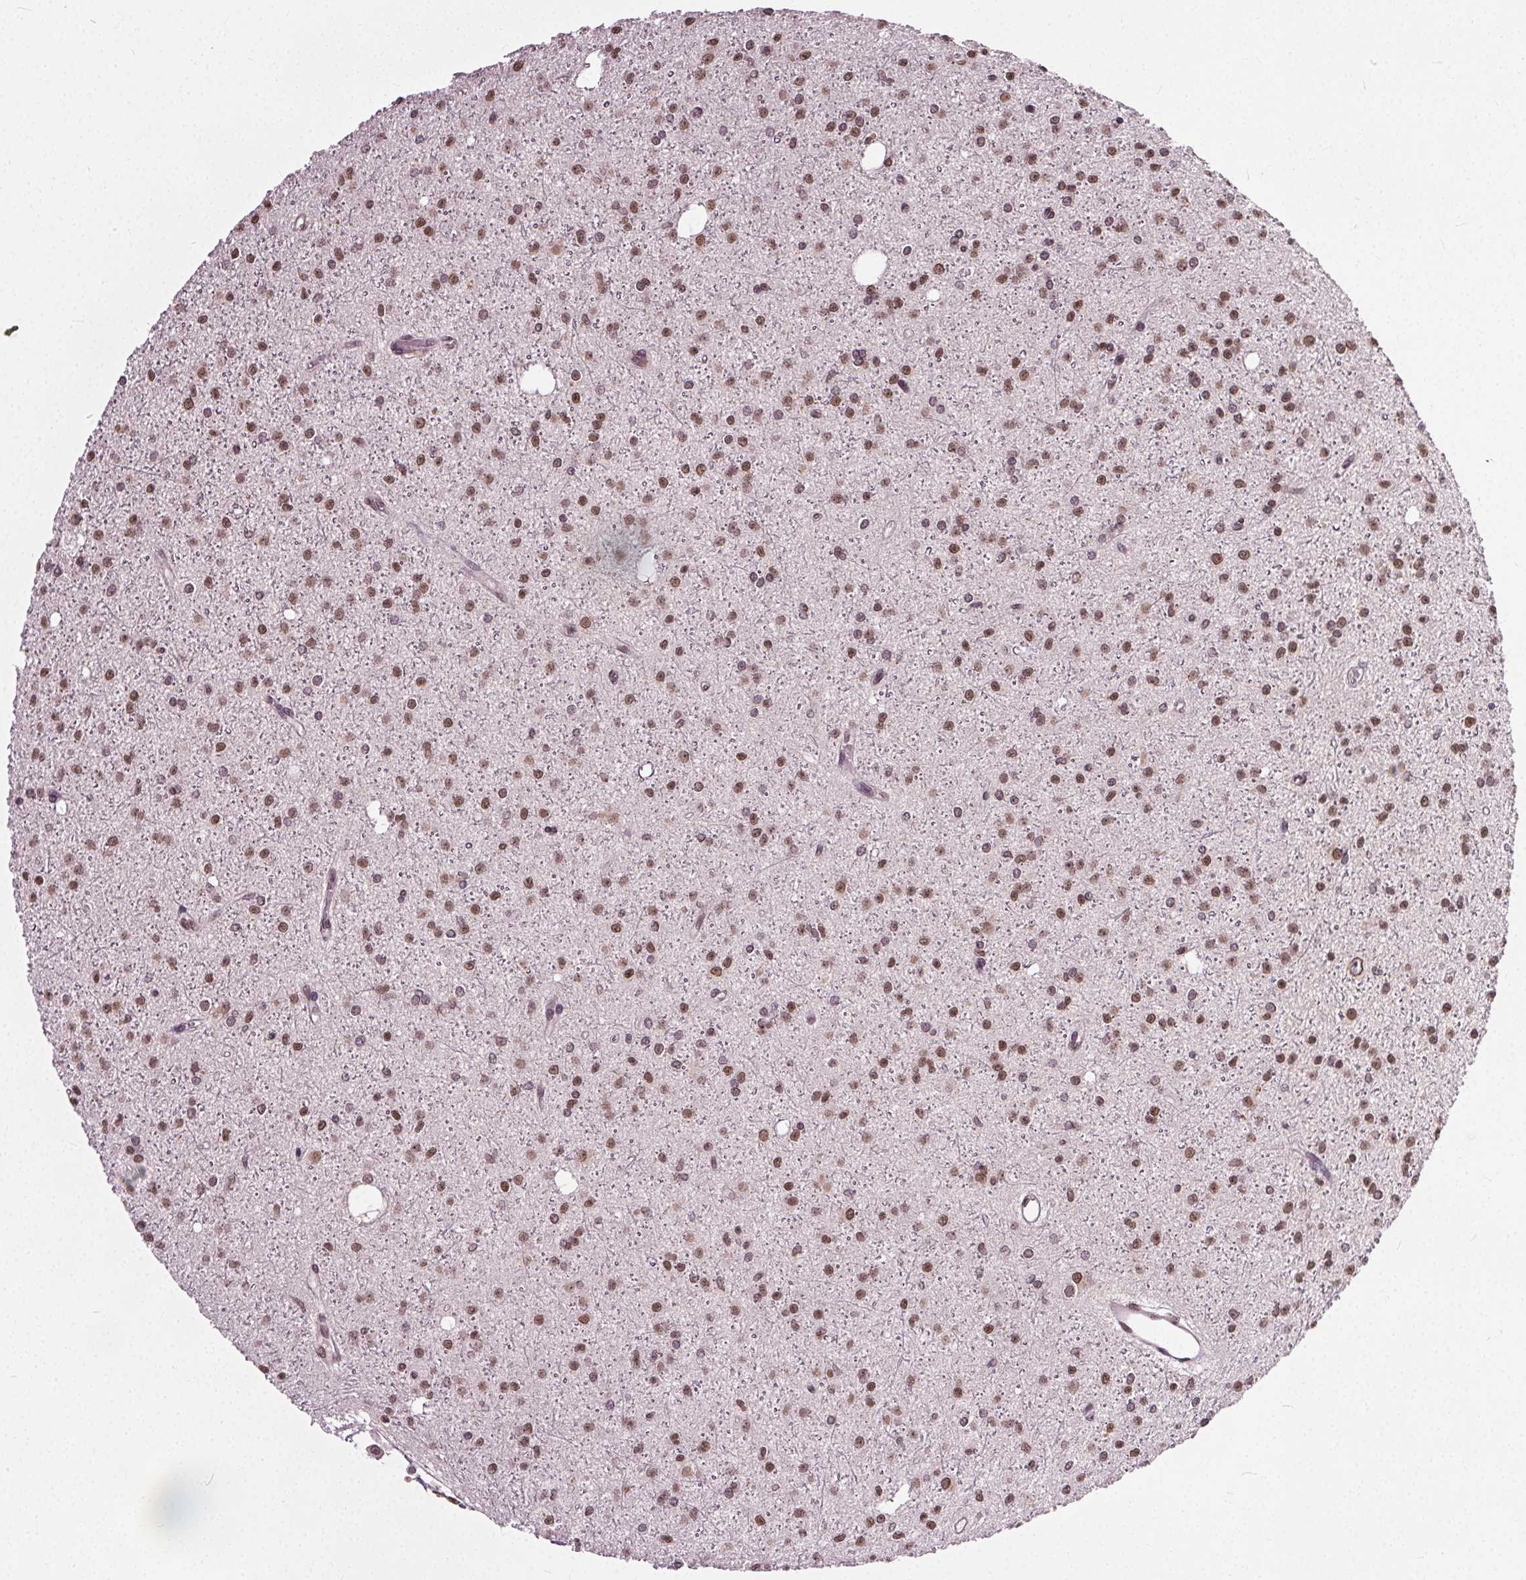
{"staining": {"intensity": "moderate", "quantity": ">75%", "location": "nuclear"}, "tissue": "glioma", "cell_type": "Tumor cells", "image_type": "cancer", "snomed": [{"axis": "morphology", "description": "Glioma, malignant, Low grade"}, {"axis": "topography", "description": "Brain"}], "caption": "Moderate nuclear protein staining is present in about >75% of tumor cells in glioma. (Stains: DAB in brown, nuclei in blue, Microscopy: brightfield microscopy at high magnification).", "gene": "TTC39C", "patient": {"sex": "male", "age": 27}}